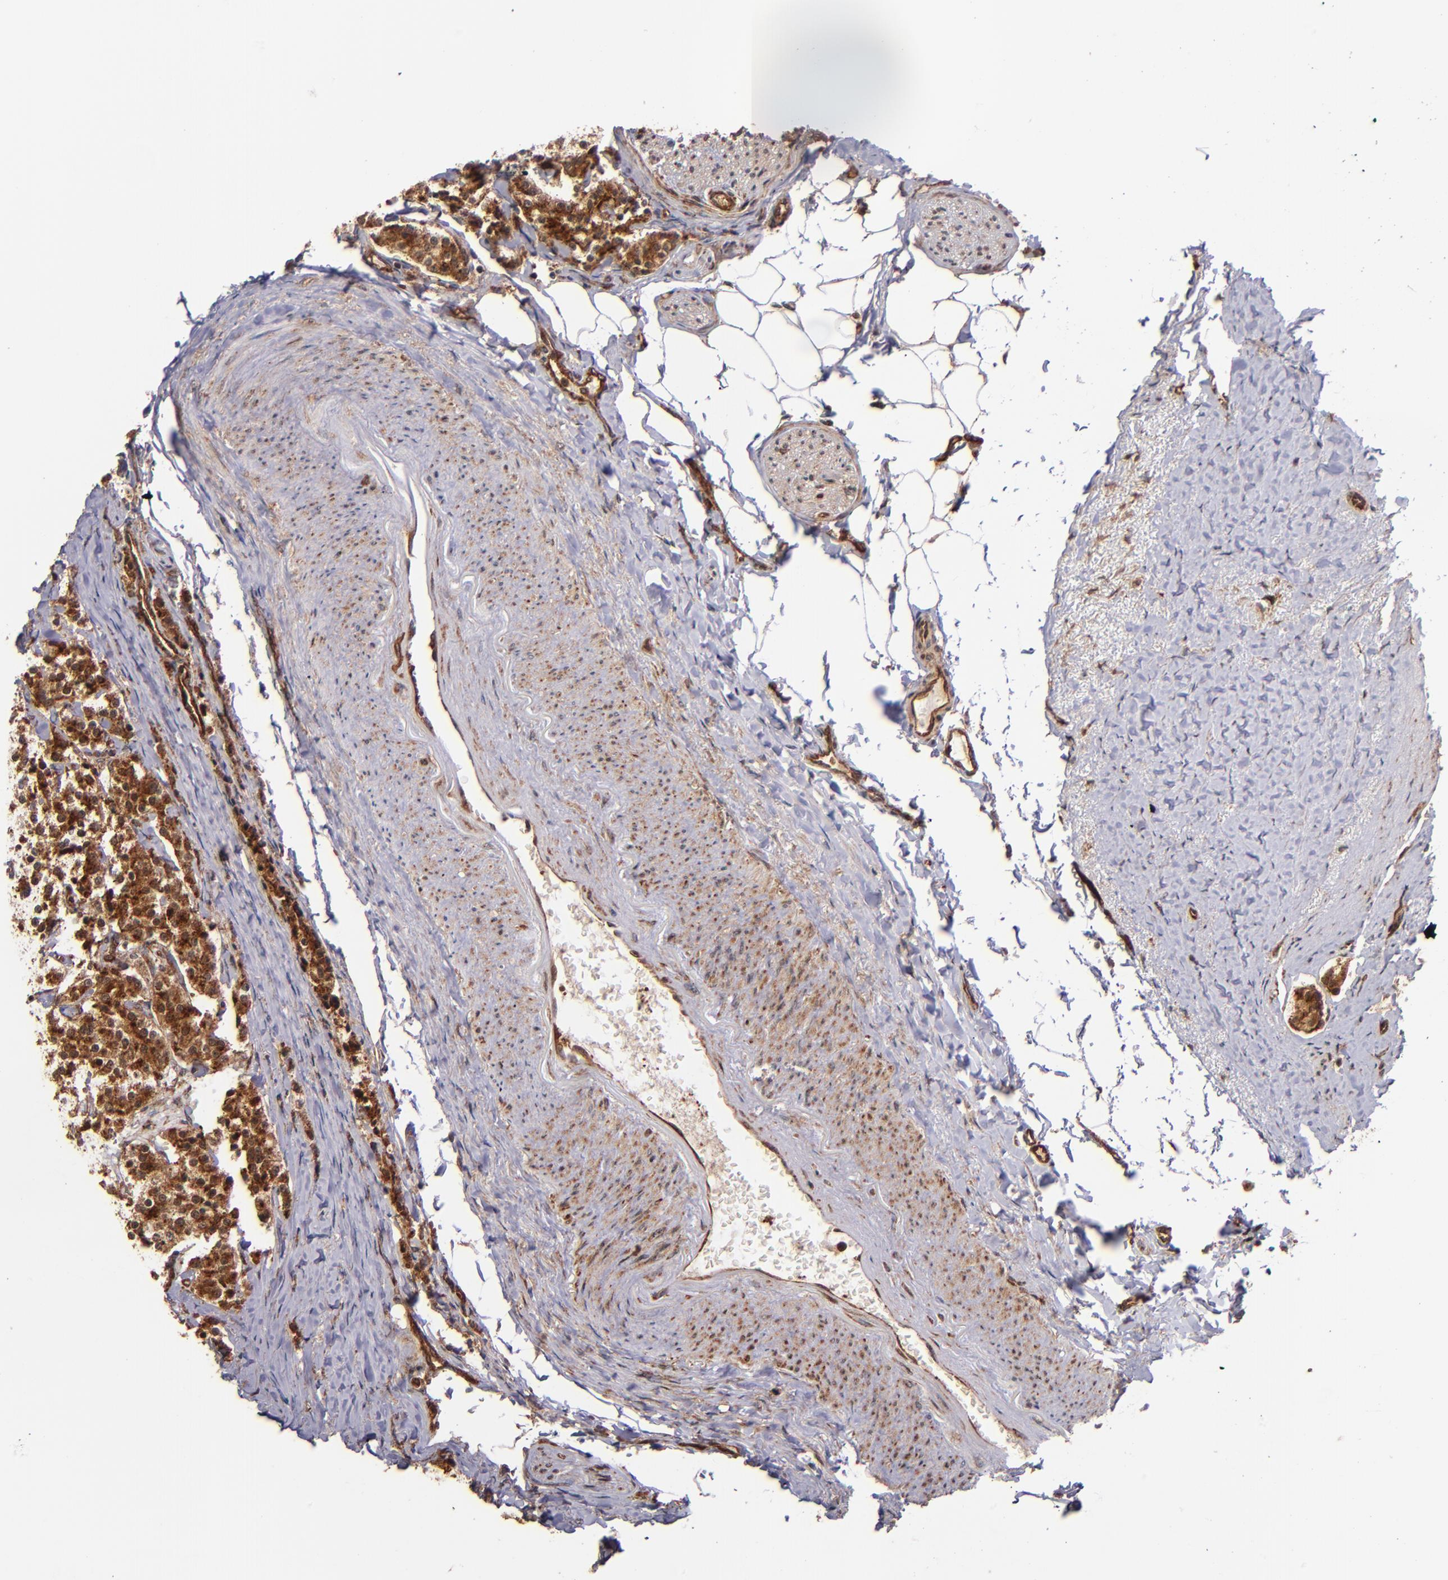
{"staining": {"intensity": "strong", "quantity": ">75%", "location": "cytoplasmic/membranous,nuclear"}, "tissue": "carcinoid", "cell_type": "Tumor cells", "image_type": "cancer", "snomed": [{"axis": "morphology", "description": "Carcinoid, malignant, NOS"}, {"axis": "topography", "description": "Colon"}], "caption": "Immunohistochemistry (IHC) staining of carcinoid, which reveals high levels of strong cytoplasmic/membranous and nuclear positivity in approximately >75% of tumor cells indicating strong cytoplasmic/membranous and nuclear protein staining. The staining was performed using DAB (3,3'-diaminobenzidine) (brown) for protein detection and nuclei were counterstained in hematoxylin (blue).", "gene": "STX8", "patient": {"sex": "female", "age": 61}}